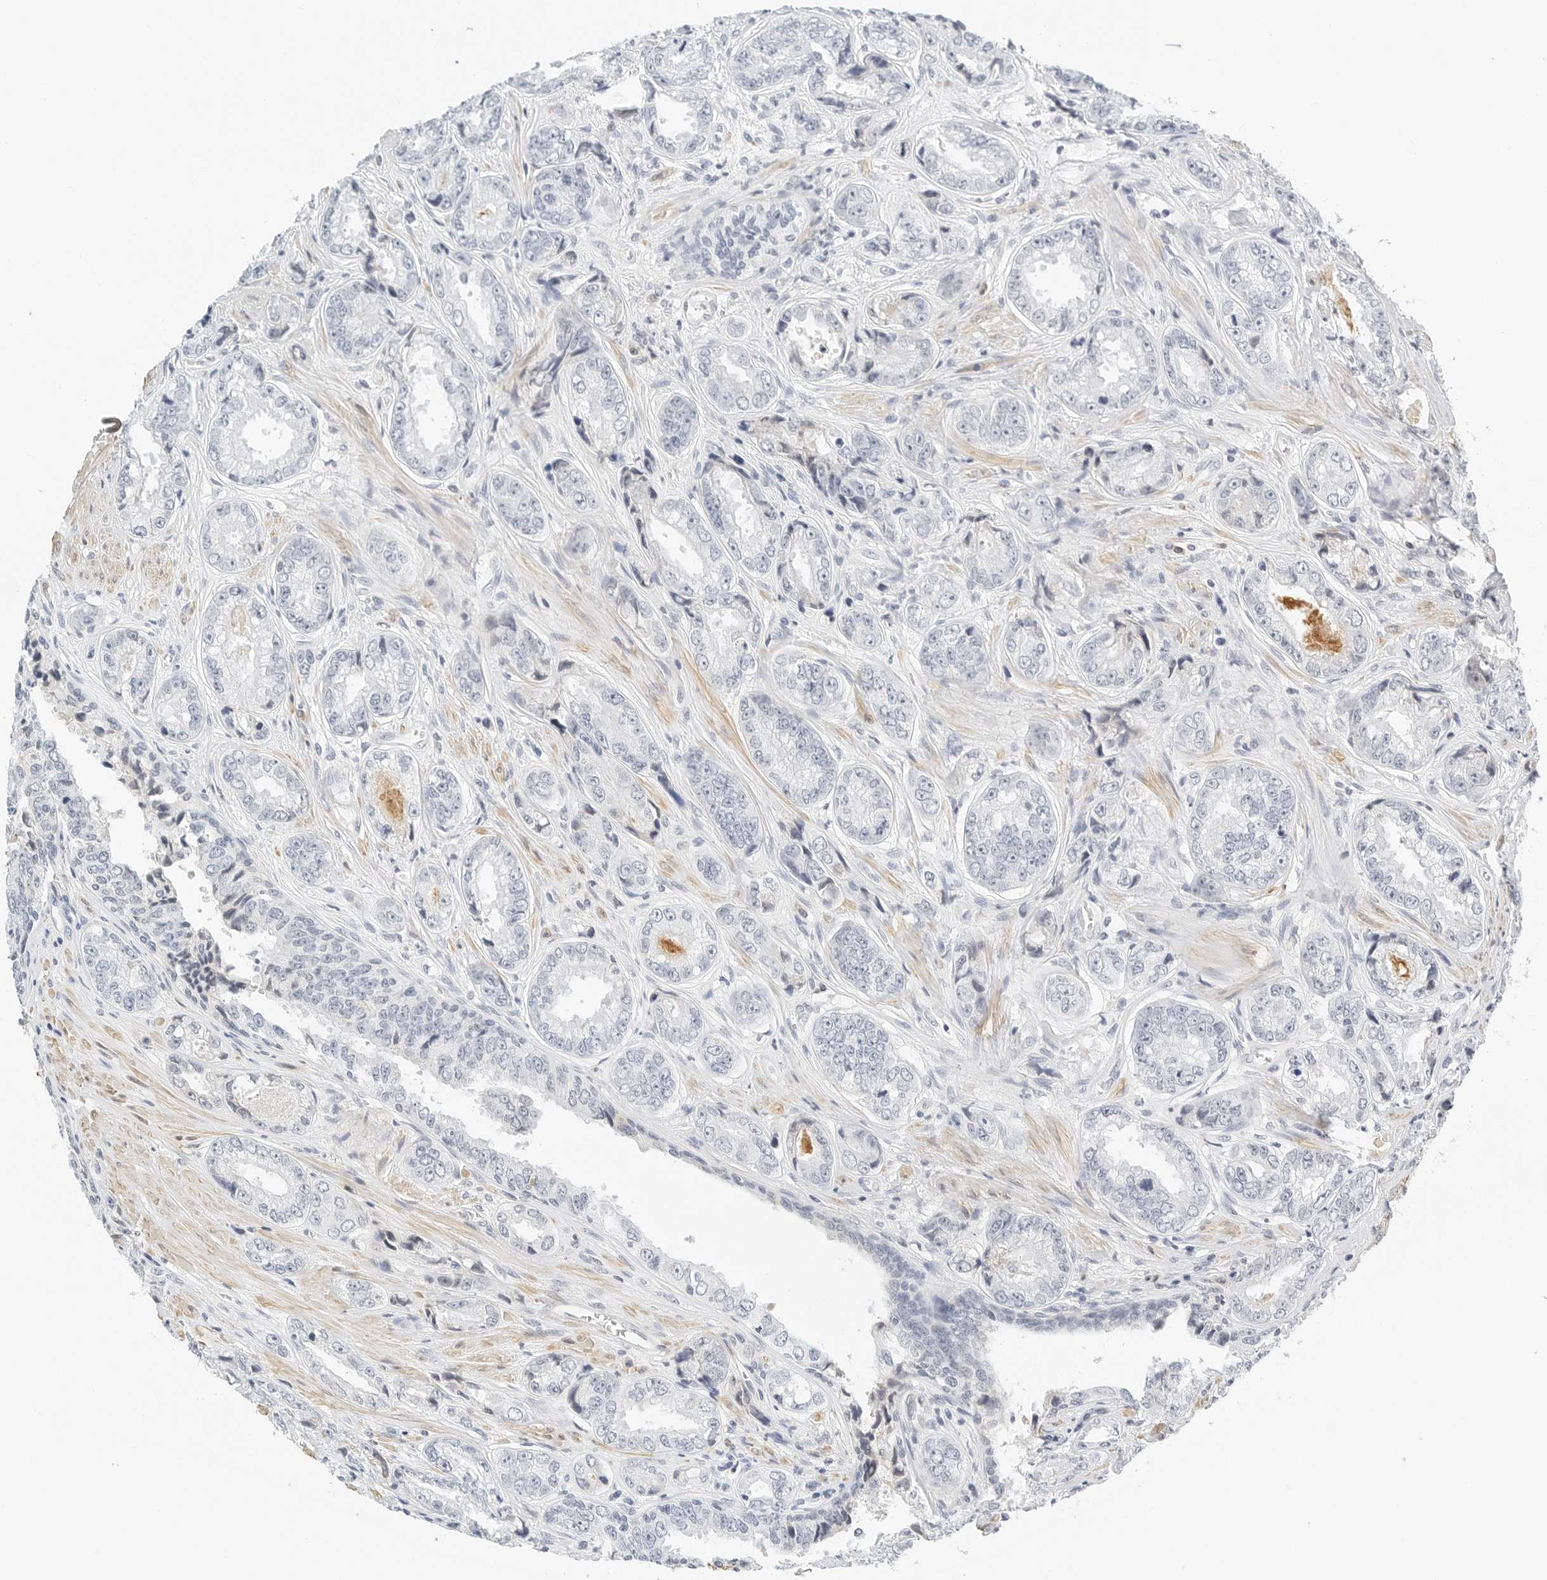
{"staining": {"intensity": "negative", "quantity": "none", "location": "none"}, "tissue": "prostate cancer", "cell_type": "Tumor cells", "image_type": "cancer", "snomed": [{"axis": "morphology", "description": "Adenocarcinoma, High grade"}, {"axis": "topography", "description": "Prostate"}], "caption": "This is an immunohistochemistry photomicrograph of high-grade adenocarcinoma (prostate). There is no positivity in tumor cells.", "gene": "PKDCC", "patient": {"sex": "male", "age": 61}}